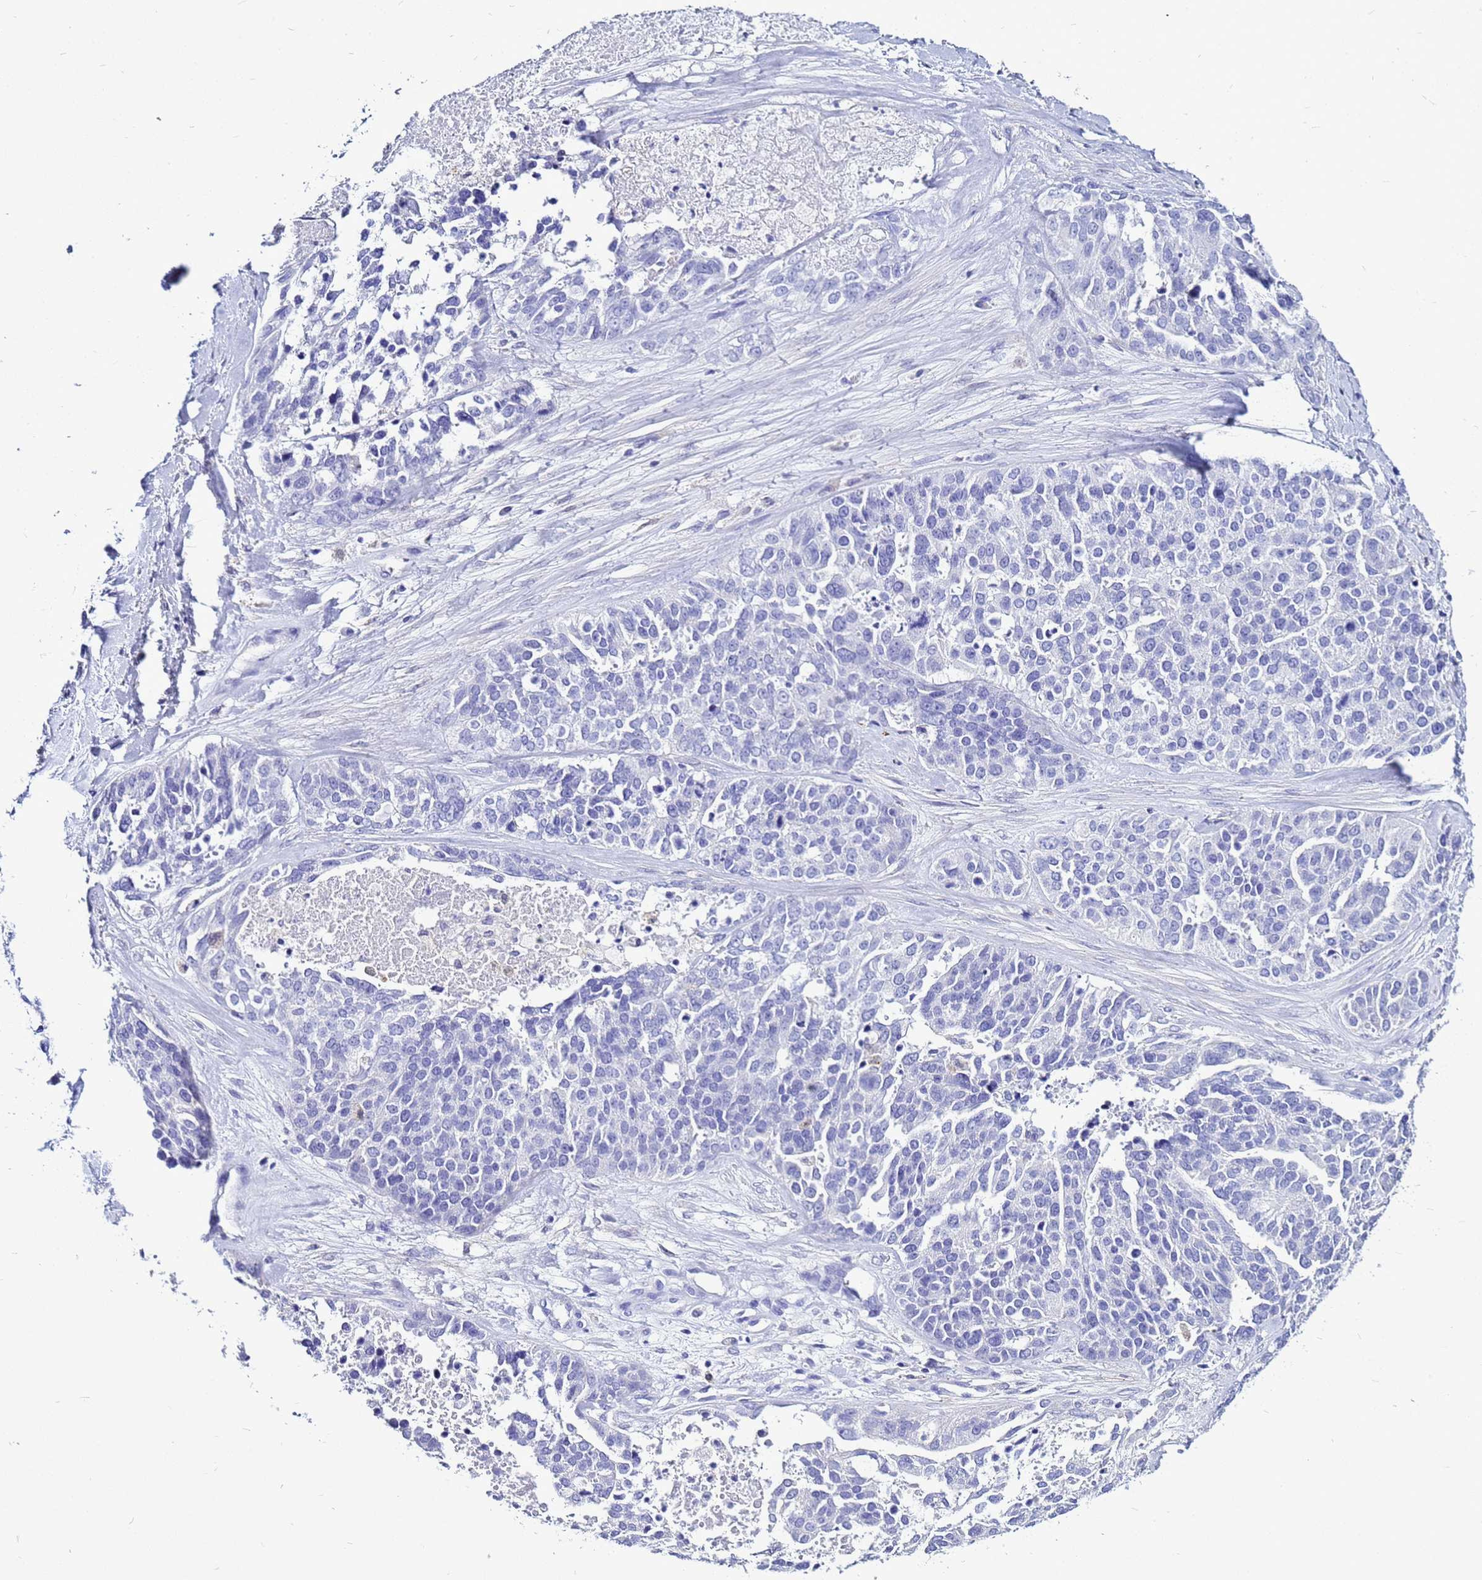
{"staining": {"intensity": "negative", "quantity": "none", "location": "none"}, "tissue": "ovarian cancer", "cell_type": "Tumor cells", "image_type": "cancer", "snomed": [{"axis": "morphology", "description": "Cystadenocarcinoma, serous, NOS"}, {"axis": "topography", "description": "Ovary"}], "caption": "Tumor cells are negative for brown protein staining in ovarian cancer.", "gene": "CSTA", "patient": {"sex": "female", "age": 44}}